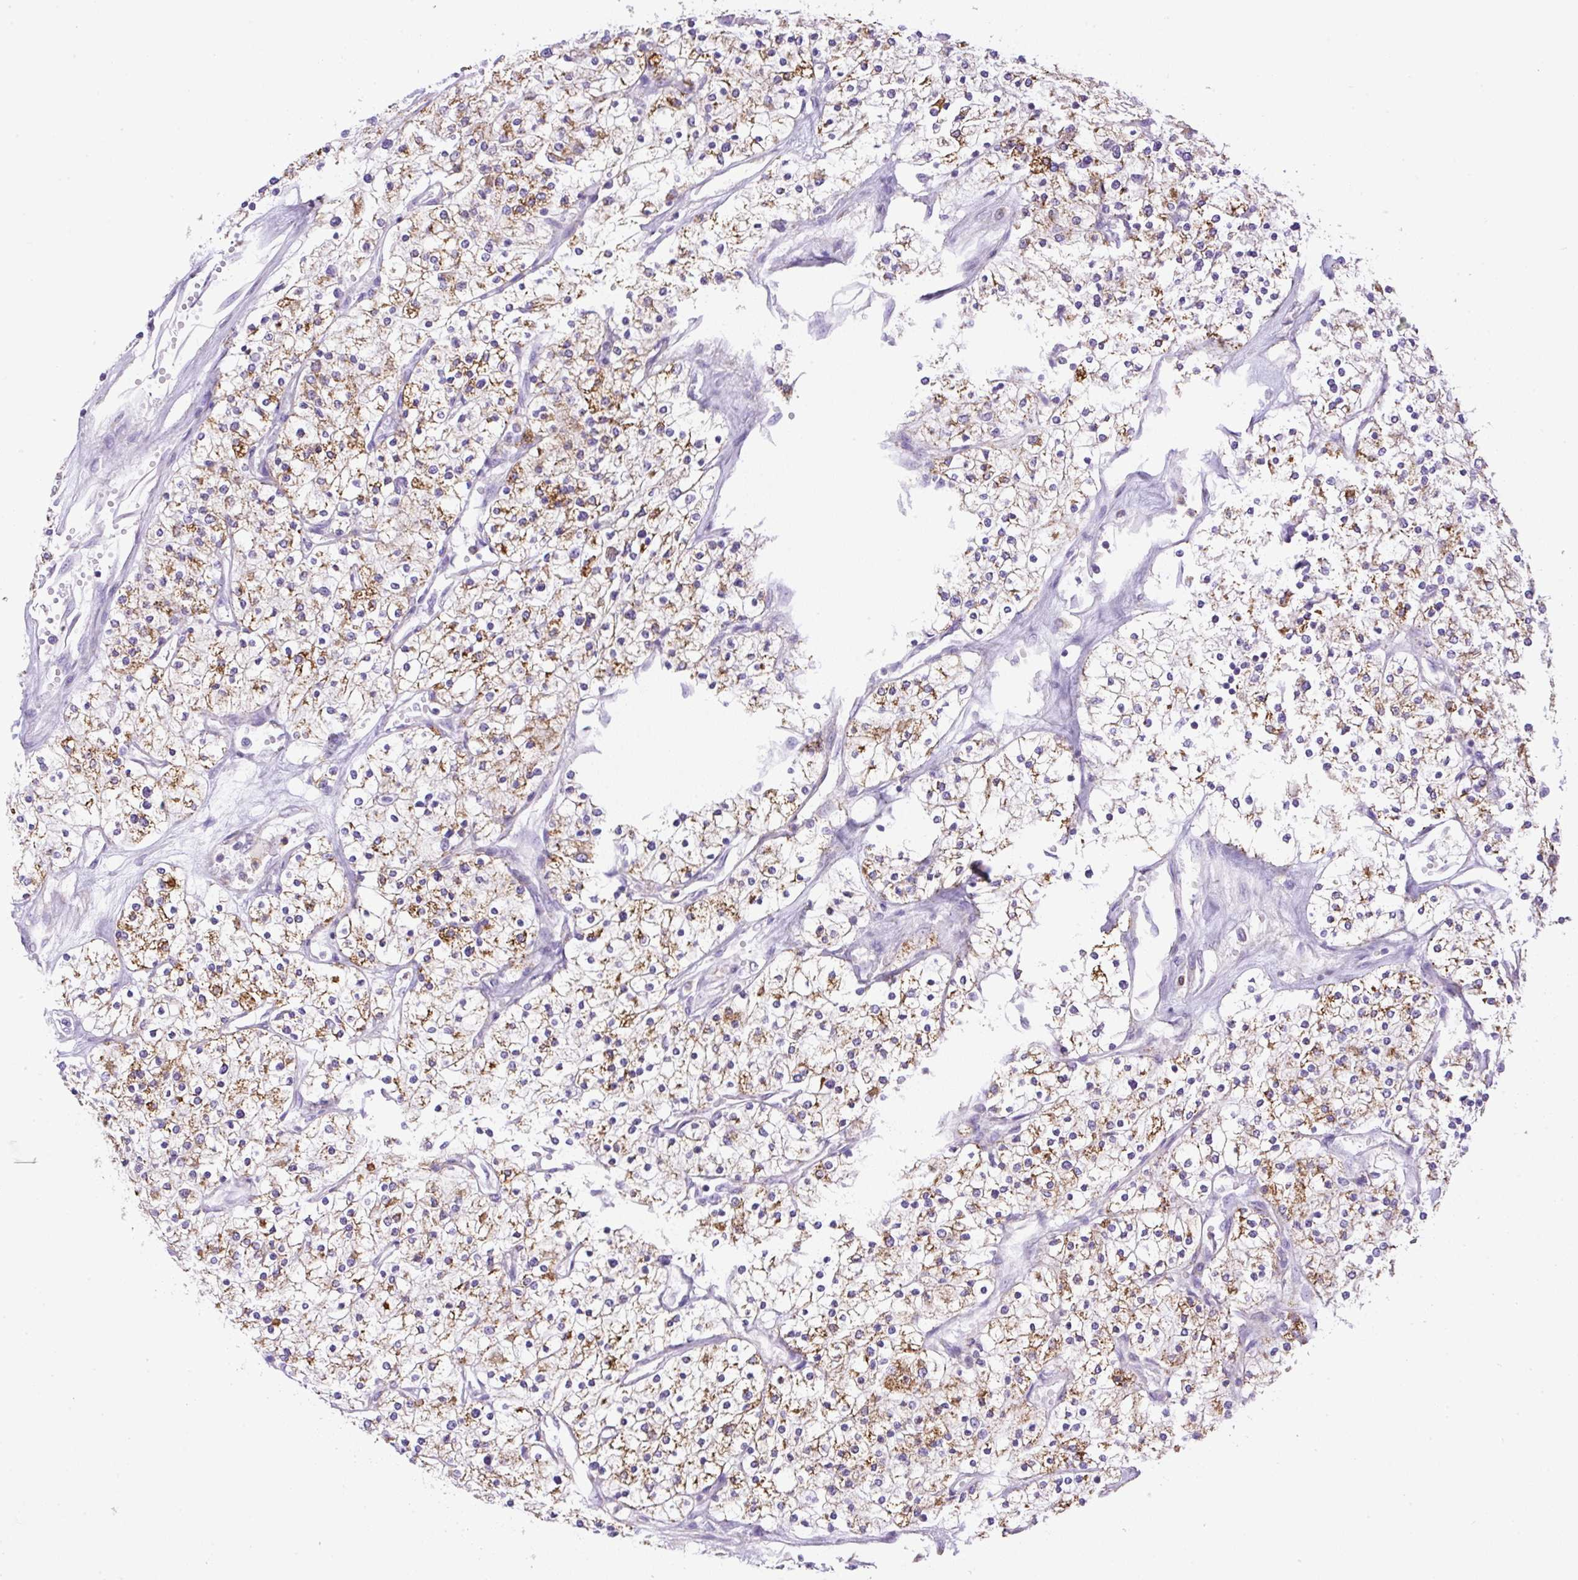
{"staining": {"intensity": "moderate", "quantity": "25%-75%", "location": "cytoplasmic/membranous"}, "tissue": "renal cancer", "cell_type": "Tumor cells", "image_type": "cancer", "snomed": [{"axis": "morphology", "description": "Adenocarcinoma, NOS"}, {"axis": "topography", "description": "Kidney"}], "caption": "The photomicrograph exhibits immunohistochemical staining of renal adenocarcinoma. There is moderate cytoplasmic/membranous positivity is appreciated in approximately 25%-75% of tumor cells. (DAB IHC, brown staining for protein, blue staining for nuclei).", "gene": "NF1", "patient": {"sex": "male", "age": 80}}